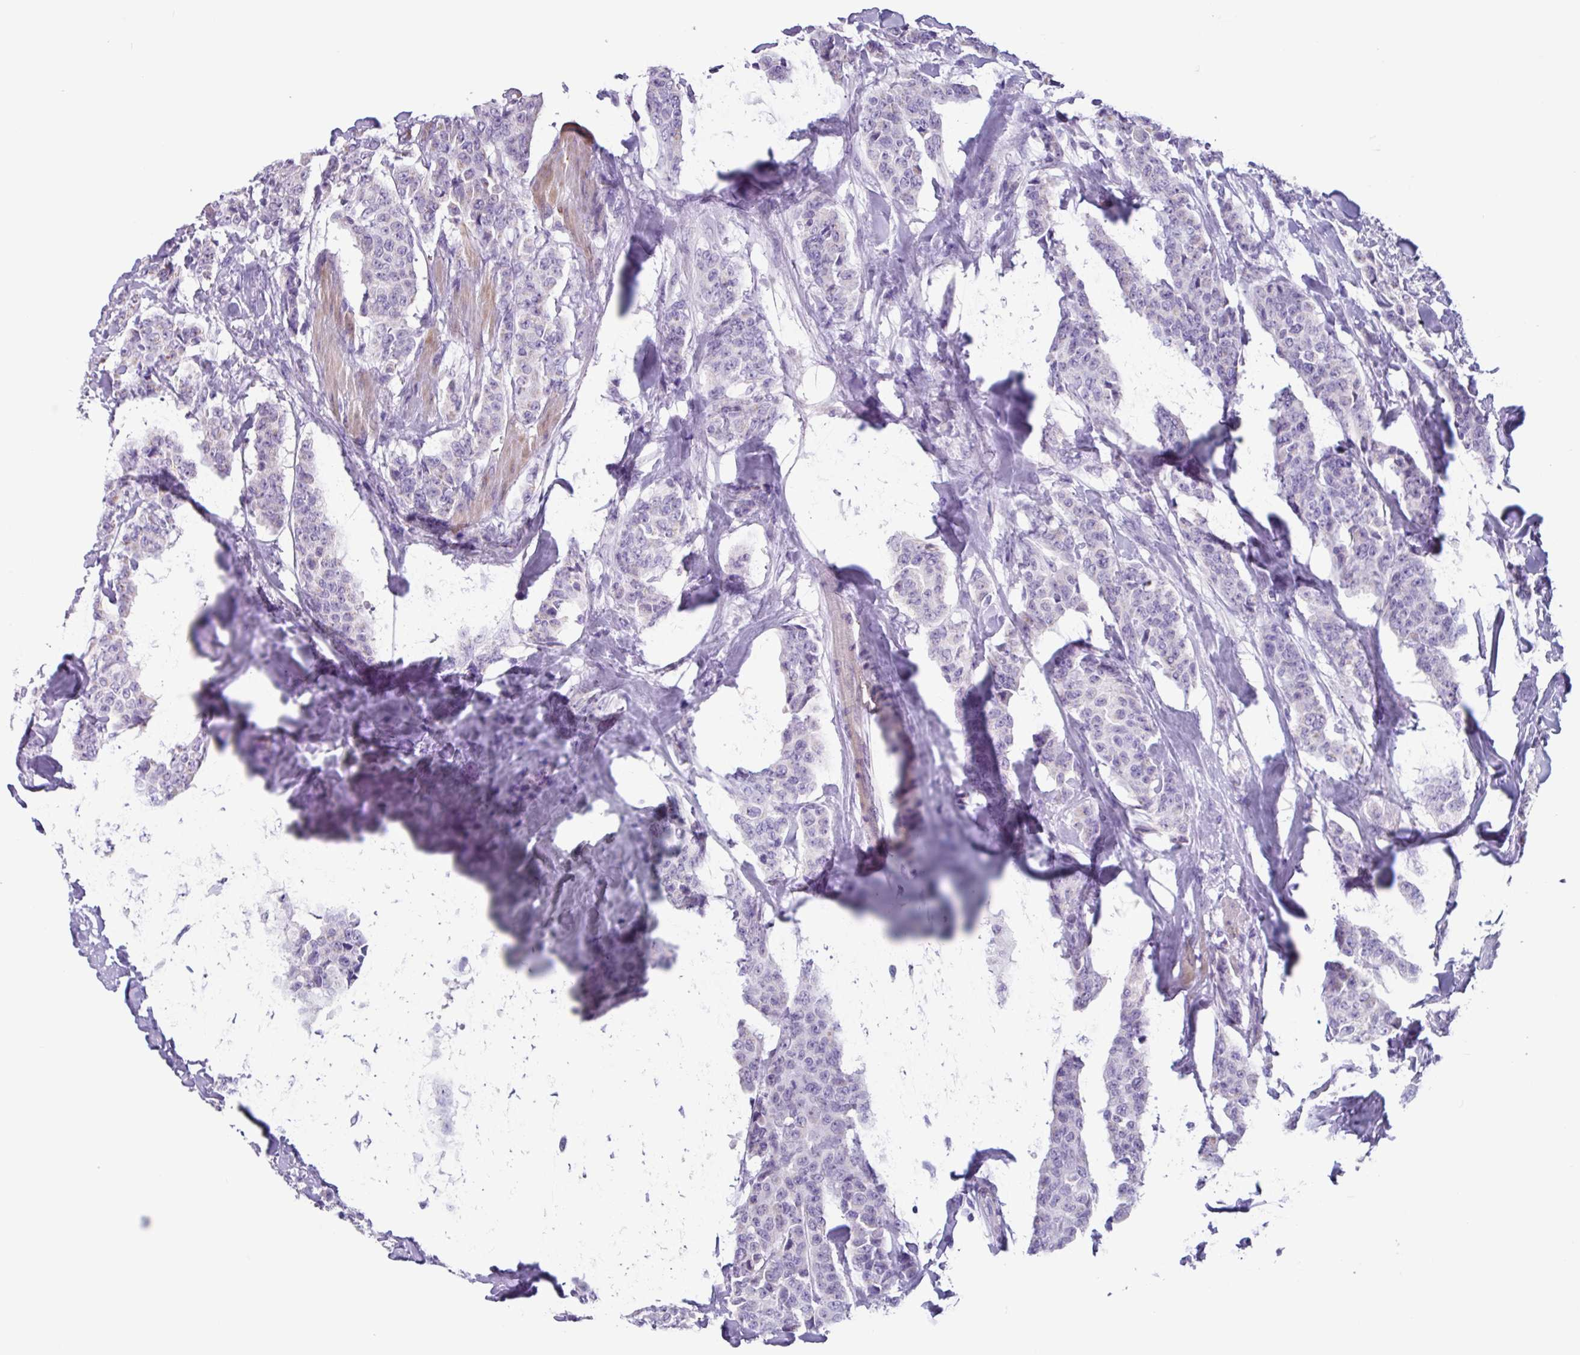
{"staining": {"intensity": "negative", "quantity": "none", "location": "none"}, "tissue": "breast cancer", "cell_type": "Tumor cells", "image_type": "cancer", "snomed": [{"axis": "morphology", "description": "Duct carcinoma"}, {"axis": "topography", "description": "Breast"}], "caption": "IHC histopathology image of neoplastic tissue: human intraductal carcinoma (breast) stained with DAB exhibits no significant protein positivity in tumor cells.", "gene": "OTX1", "patient": {"sex": "female", "age": 40}}